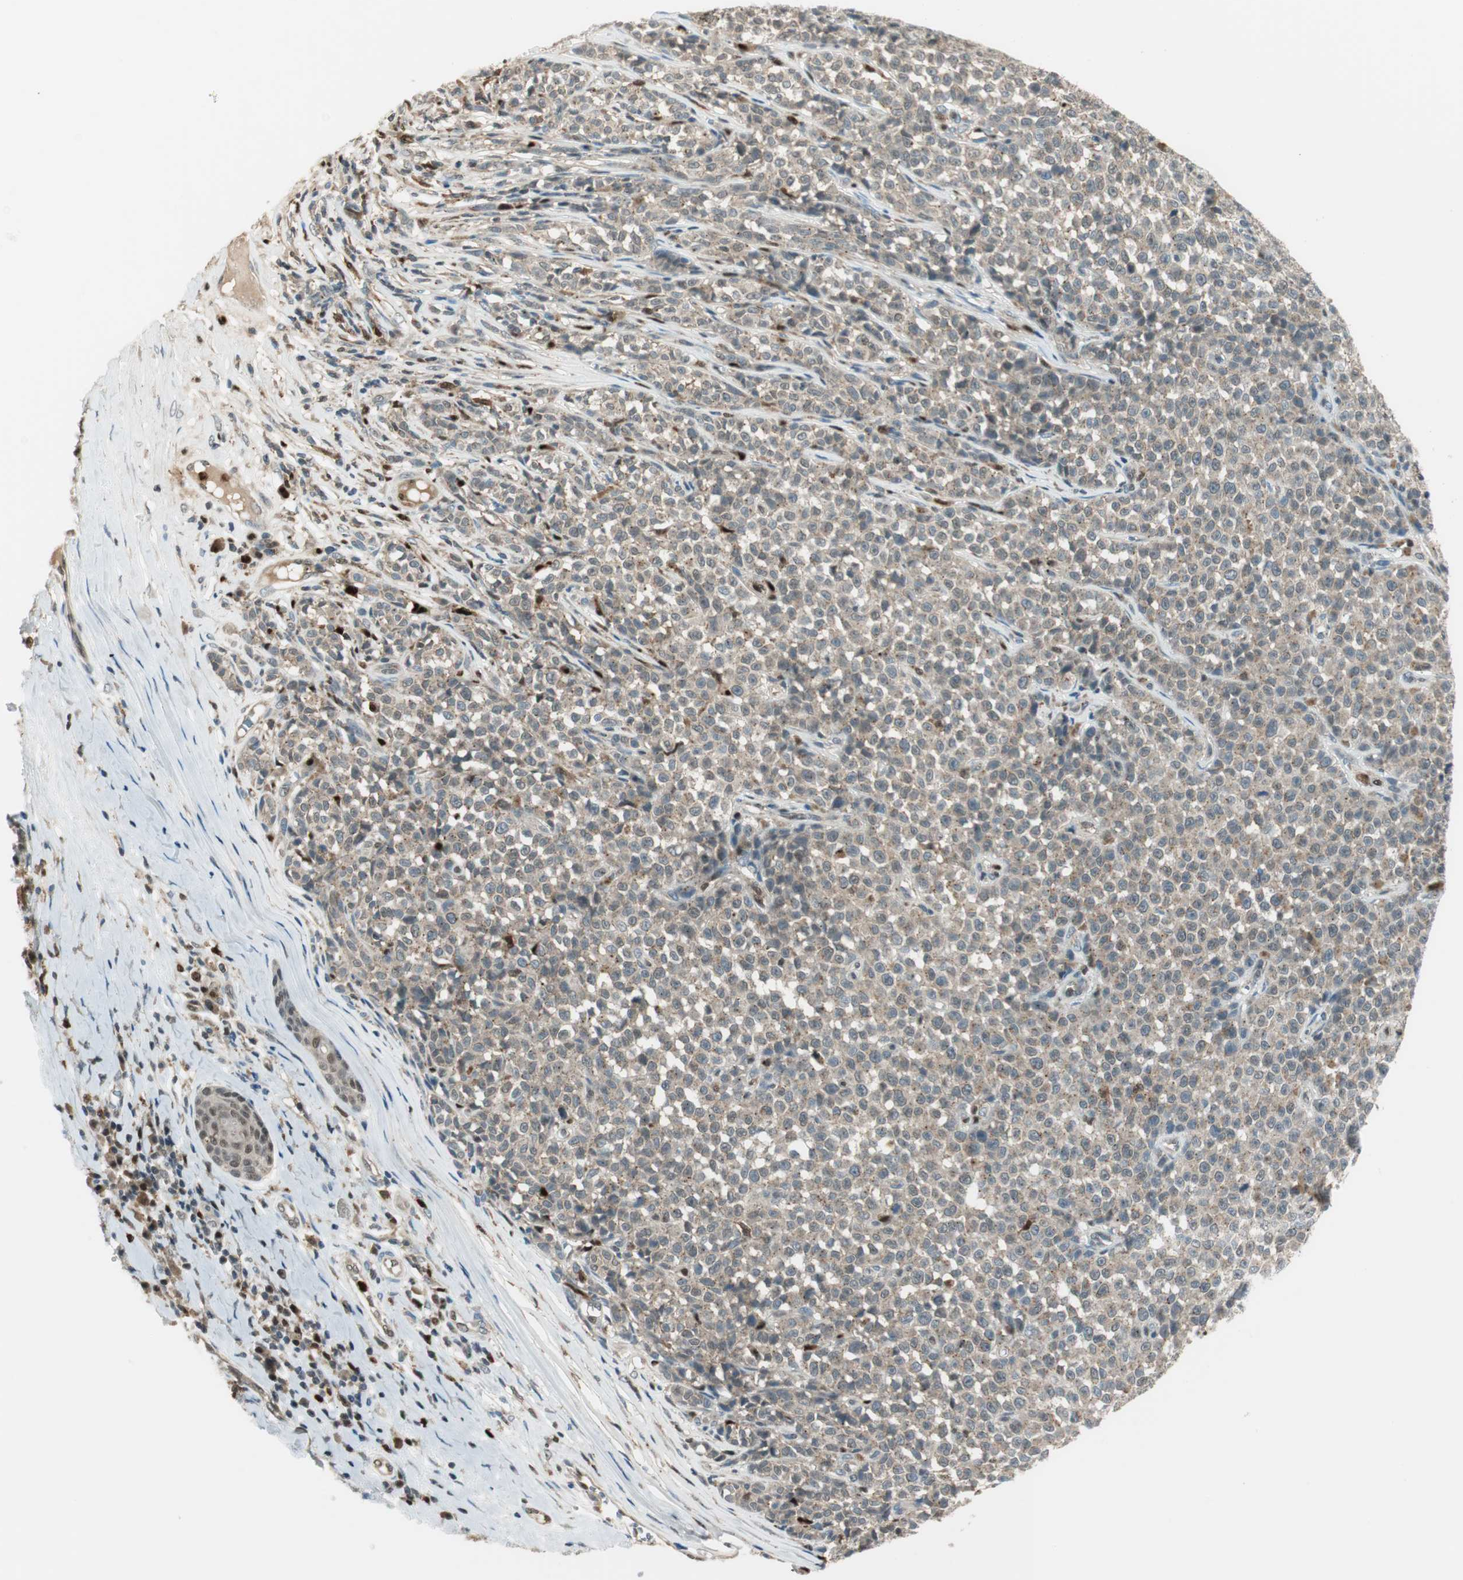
{"staining": {"intensity": "weak", "quantity": "25%-75%", "location": "cytoplasmic/membranous"}, "tissue": "melanoma", "cell_type": "Tumor cells", "image_type": "cancer", "snomed": [{"axis": "morphology", "description": "Malignant melanoma, NOS"}, {"axis": "topography", "description": "Skin"}], "caption": "DAB (3,3'-diaminobenzidine) immunohistochemical staining of melanoma demonstrates weak cytoplasmic/membranous protein positivity in approximately 25%-75% of tumor cells.", "gene": "LTA4H", "patient": {"sex": "female", "age": 82}}